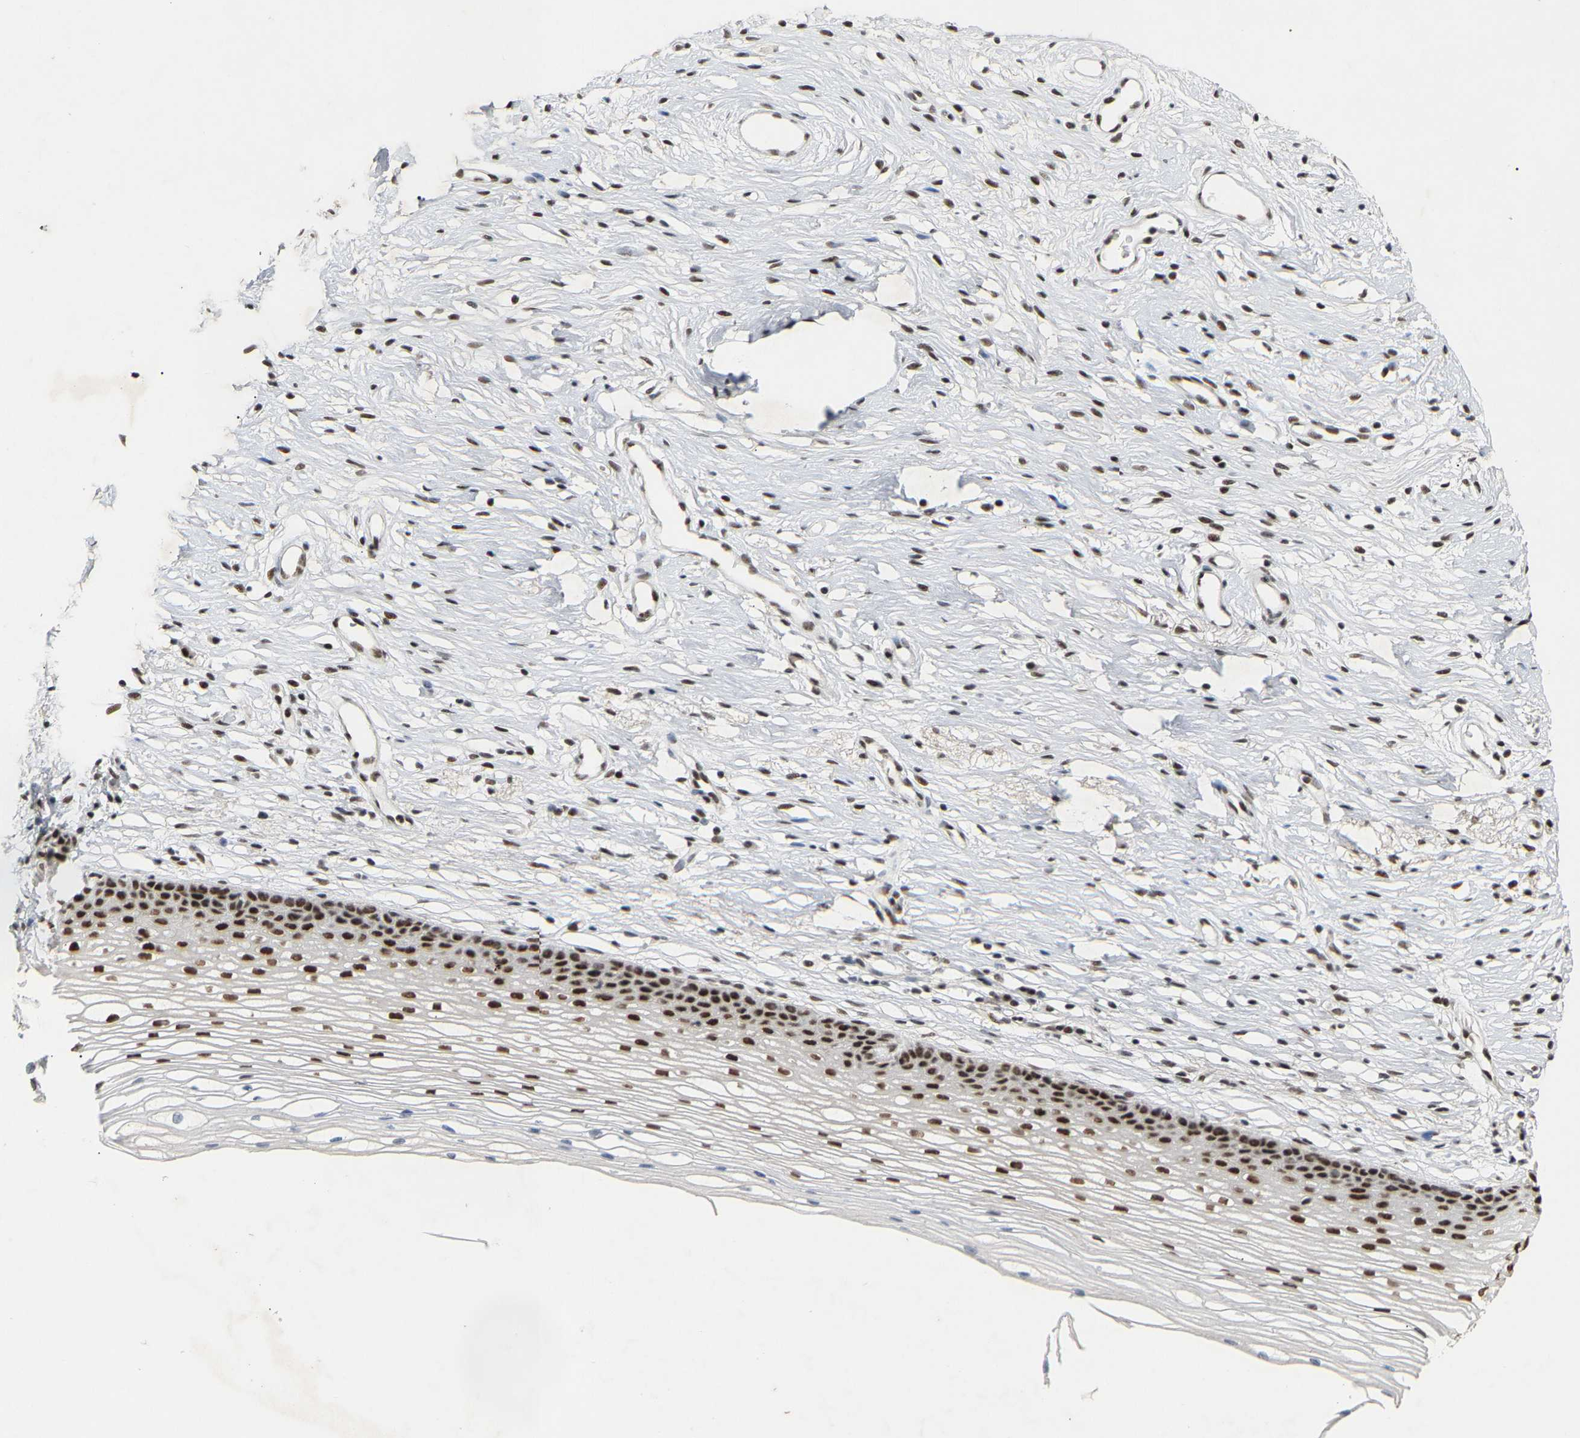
{"staining": {"intensity": "moderate", "quantity": ">75%", "location": "nuclear"}, "tissue": "cervix", "cell_type": "Glandular cells", "image_type": "normal", "snomed": [{"axis": "morphology", "description": "Normal tissue, NOS"}, {"axis": "topography", "description": "Cervix"}], "caption": "An immunohistochemistry (IHC) image of unremarkable tissue is shown. Protein staining in brown highlights moderate nuclear positivity in cervix within glandular cells.", "gene": "NELFB", "patient": {"sex": "female", "age": 77}}